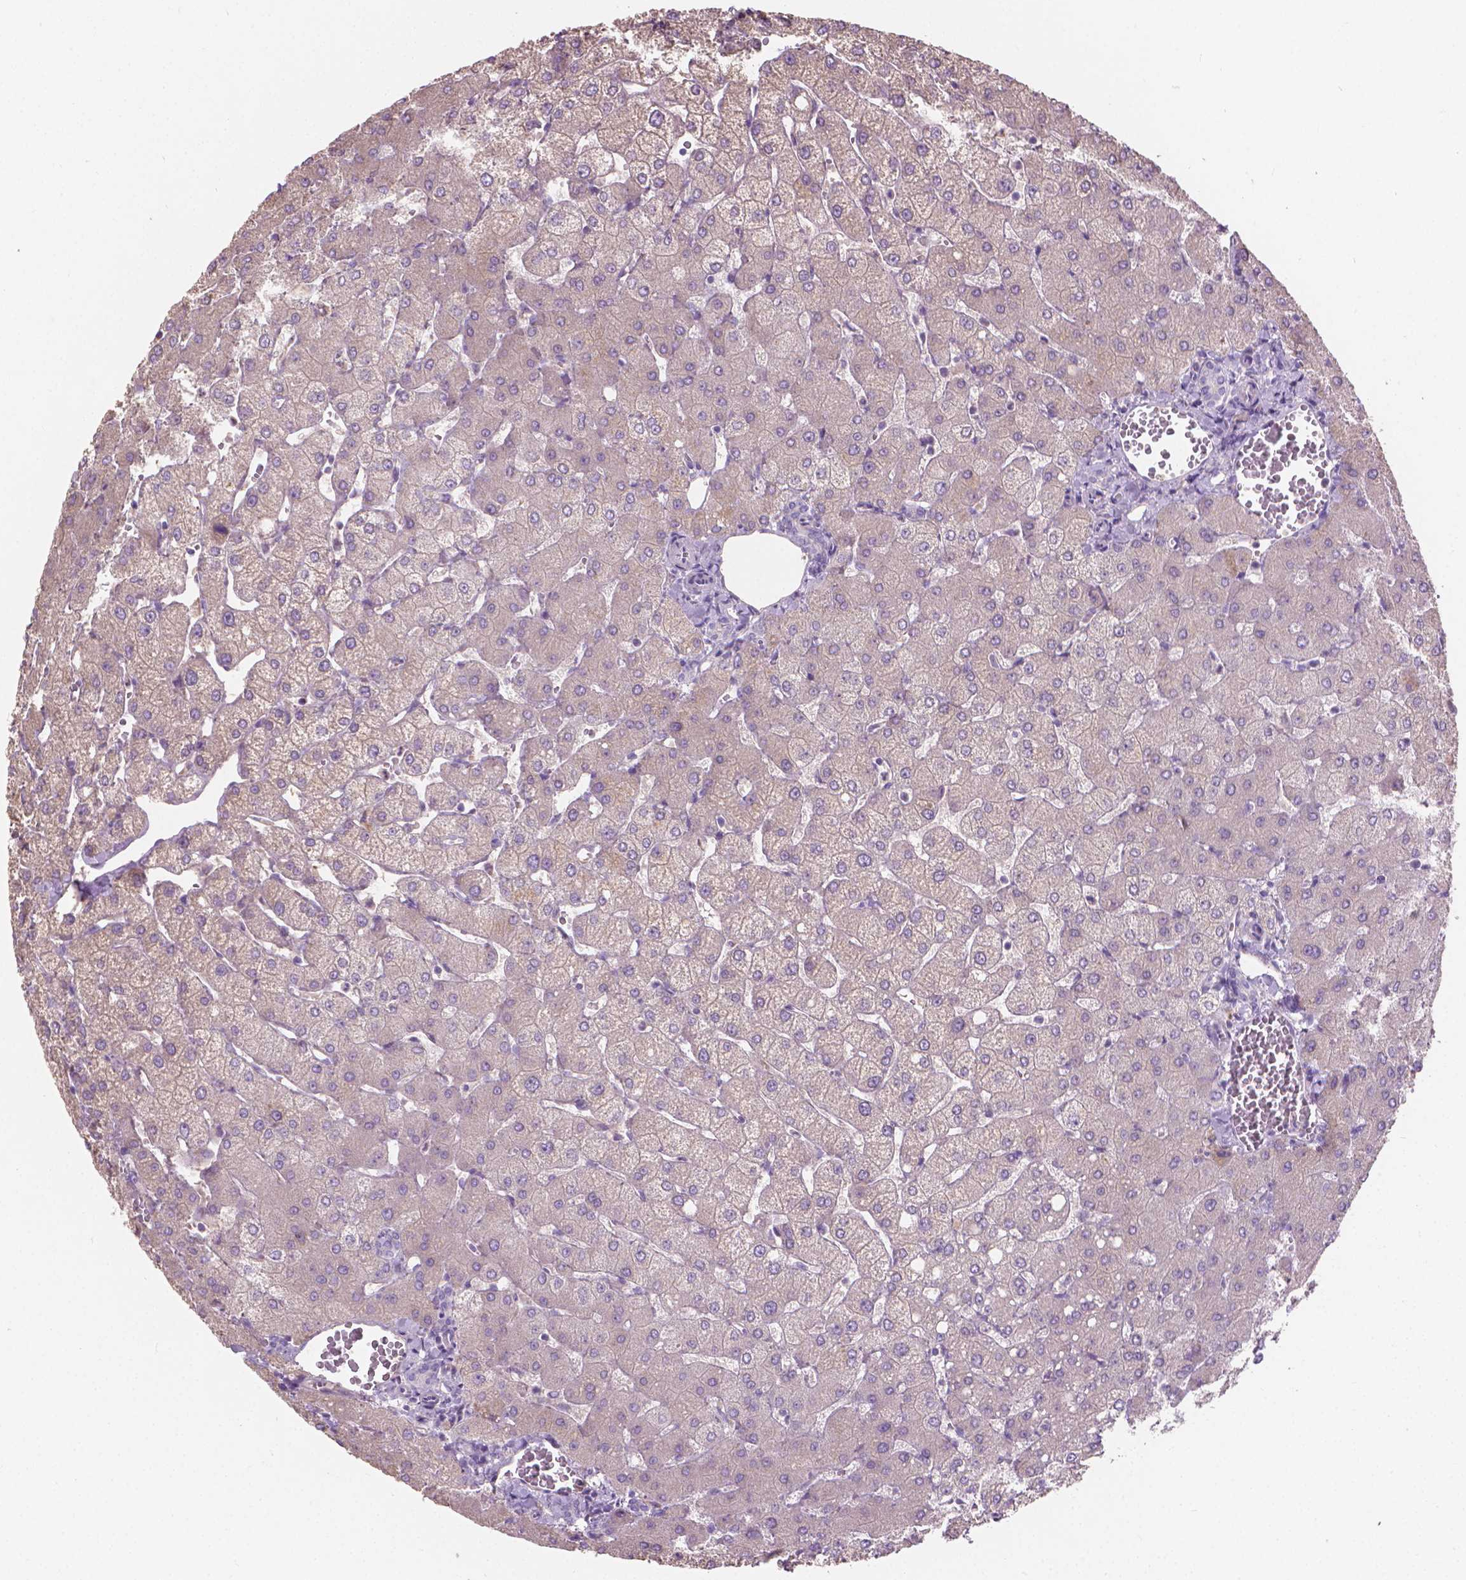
{"staining": {"intensity": "negative", "quantity": "none", "location": "none"}, "tissue": "liver", "cell_type": "Cholangiocytes", "image_type": "normal", "snomed": [{"axis": "morphology", "description": "Normal tissue, NOS"}, {"axis": "topography", "description": "Liver"}], "caption": "IHC of unremarkable human liver demonstrates no positivity in cholangiocytes. (IHC, brightfield microscopy, high magnification).", "gene": "CABCOCO1", "patient": {"sex": "female", "age": 54}}